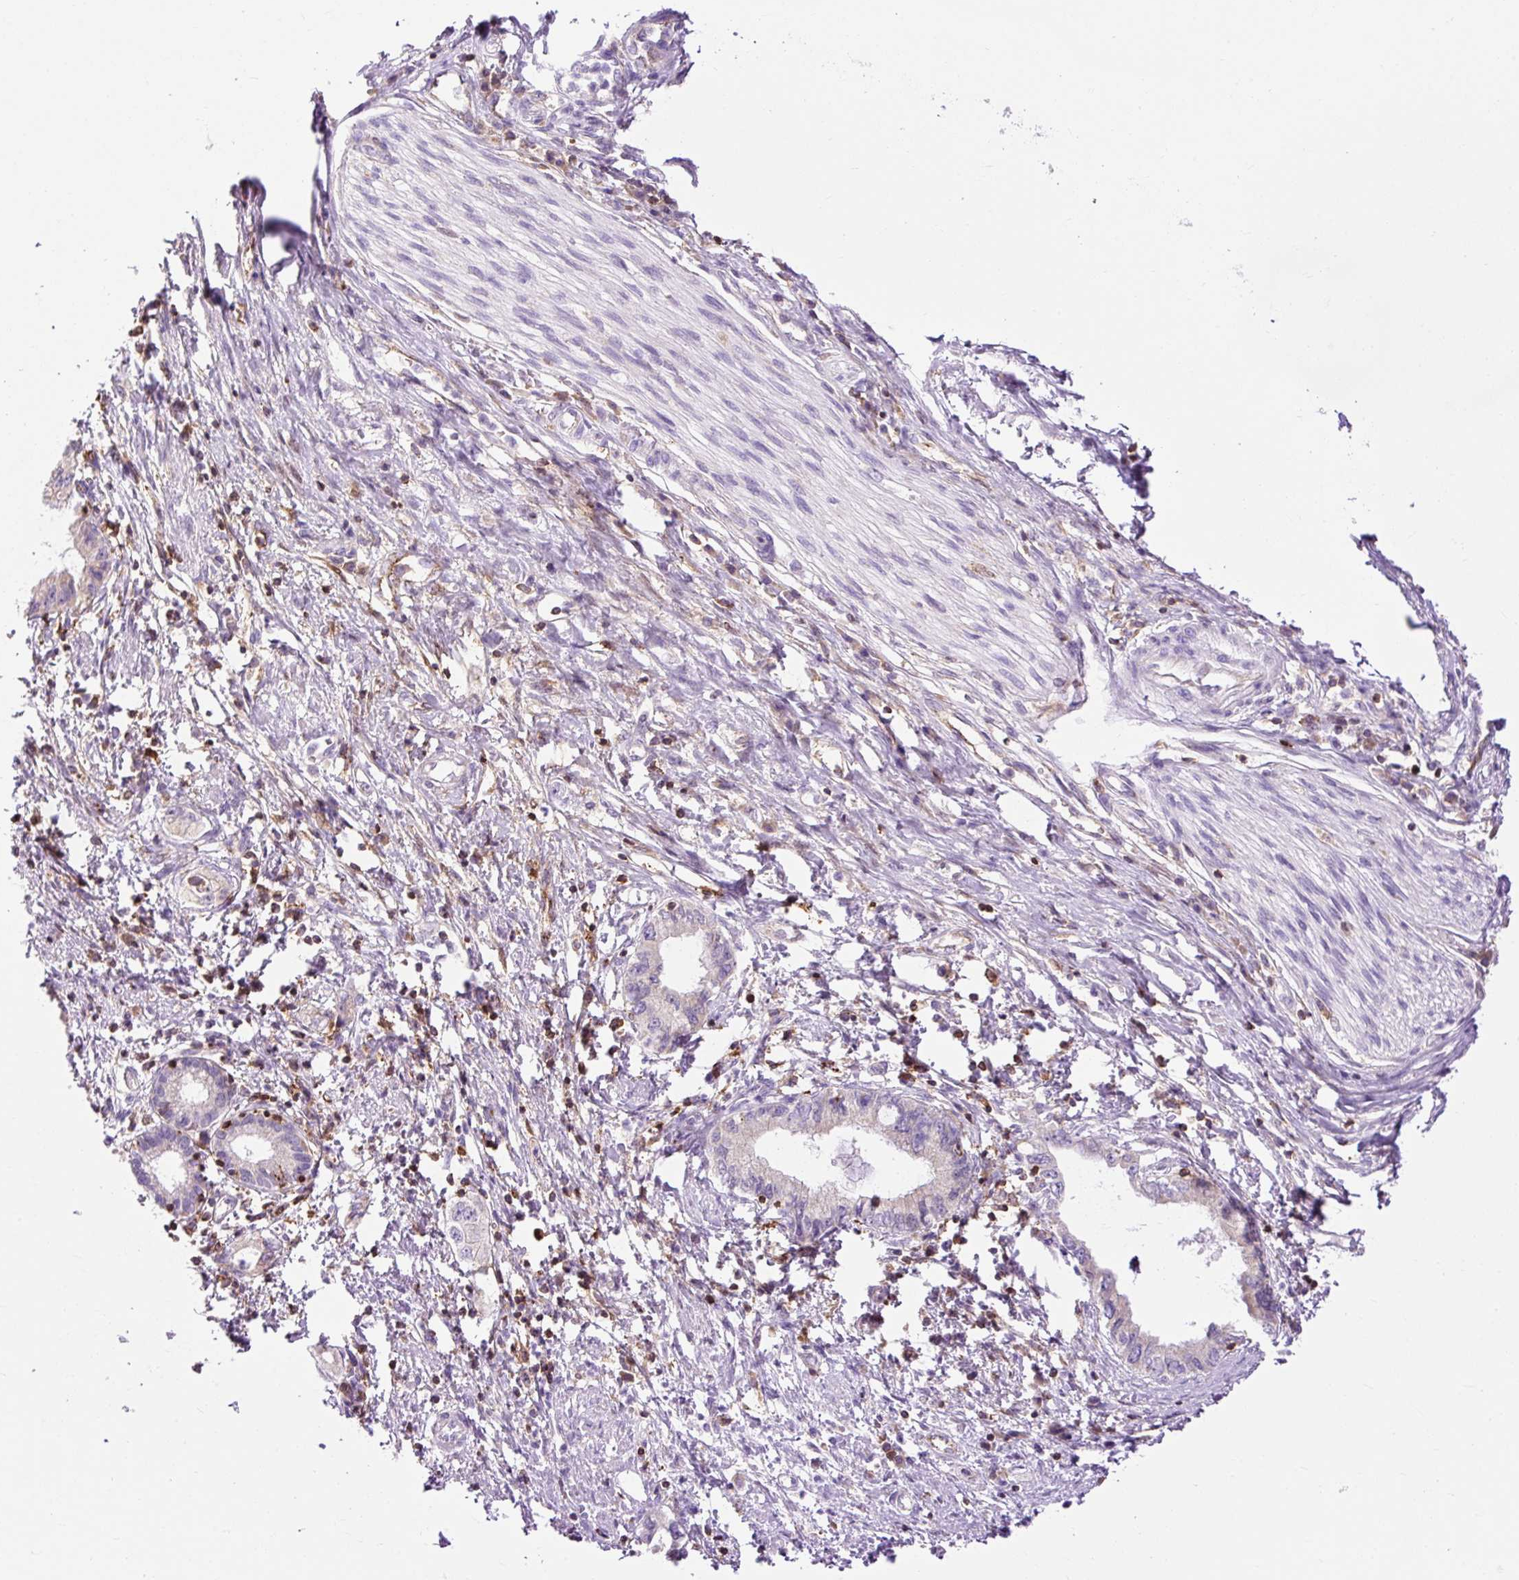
{"staining": {"intensity": "weak", "quantity": "<25%", "location": "cytoplasmic/membranous"}, "tissue": "pancreatic cancer", "cell_type": "Tumor cells", "image_type": "cancer", "snomed": [{"axis": "morphology", "description": "Adenocarcinoma, NOS"}, {"axis": "topography", "description": "Pancreas"}], "caption": "DAB immunohistochemical staining of human pancreatic cancer (adenocarcinoma) shows no significant staining in tumor cells.", "gene": "CD83", "patient": {"sex": "female", "age": 73}}